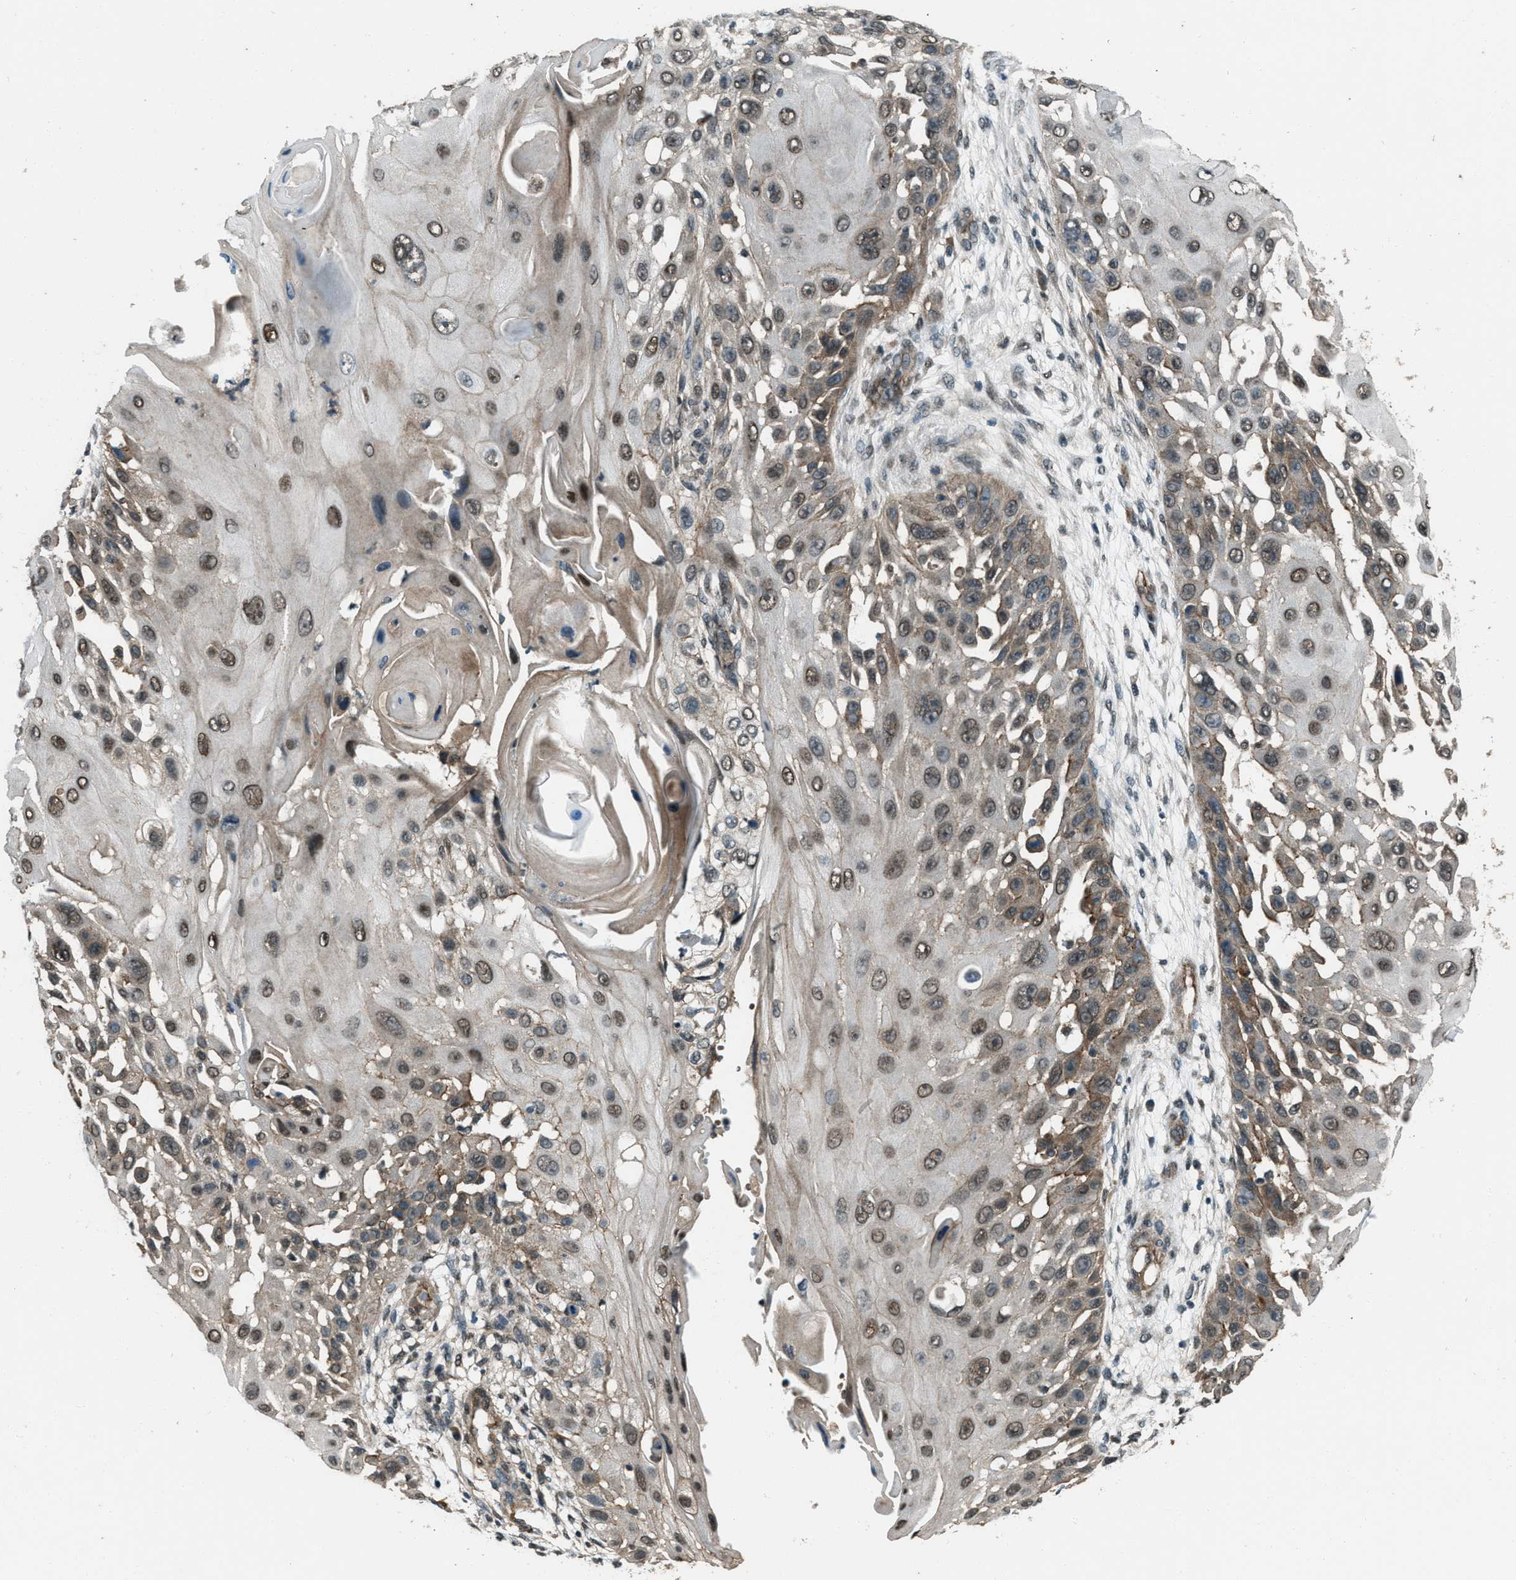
{"staining": {"intensity": "moderate", "quantity": ">75%", "location": "cytoplasmic/membranous,nuclear"}, "tissue": "skin cancer", "cell_type": "Tumor cells", "image_type": "cancer", "snomed": [{"axis": "morphology", "description": "Squamous cell carcinoma, NOS"}, {"axis": "topography", "description": "Skin"}], "caption": "Immunohistochemistry (IHC) of skin squamous cell carcinoma exhibits medium levels of moderate cytoplasmic/membranous and nuclear expression in approximately >75% of tumor cells.", "gene": "SVIL", "patient": {"sex": "female", "age": 44}}